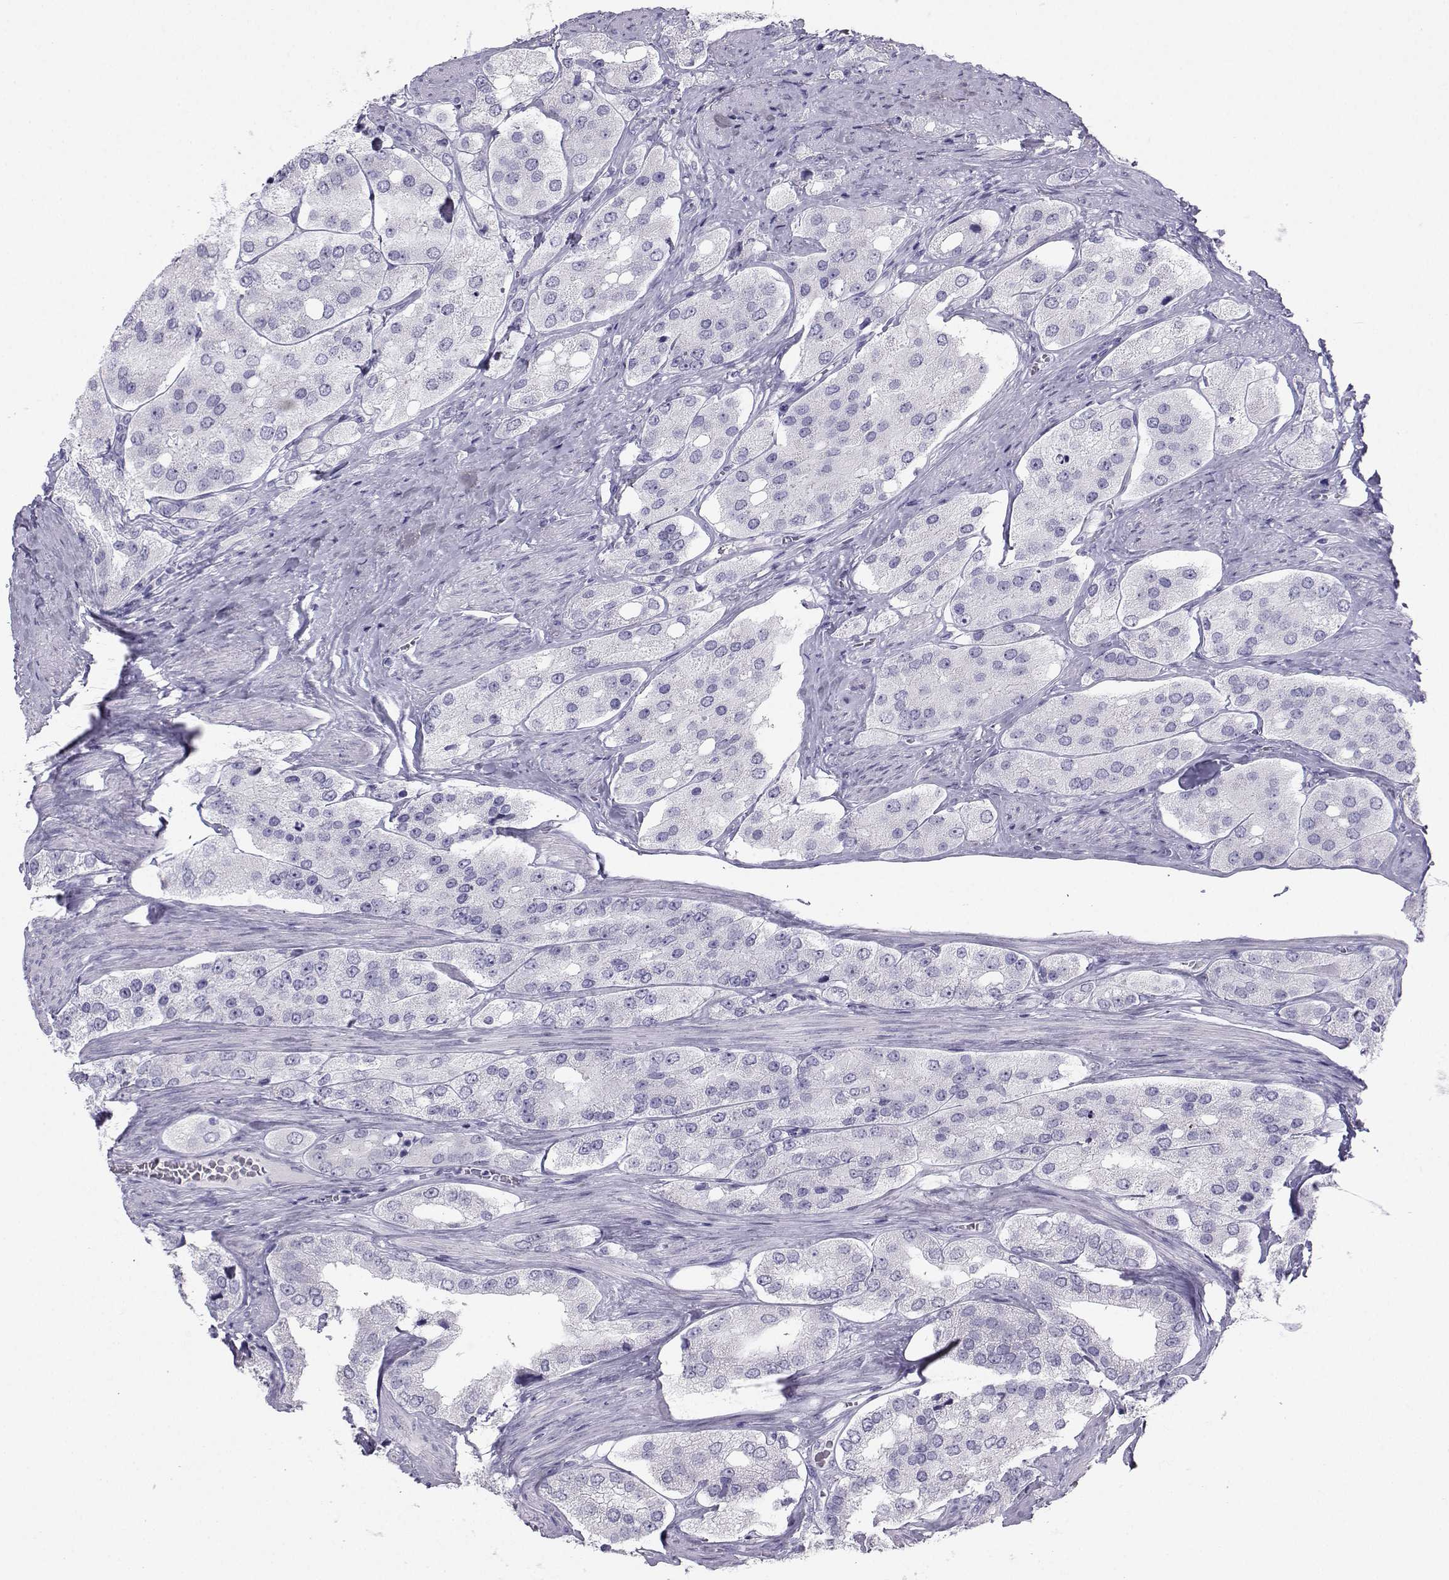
{"staining": {"intensity": "negative", "quantity": "none", "location": "none"}, "tissue": "prostate cancer", "cell_type": "Tumor cells", "image_type": "cancer", "snomed": [{"axis": "morphology", "description": "Adenocarcinoma, Low grade"}, {"axis": "topography", "description": "Prostate"}], "caption": "A micrograph of human adenocarcinoma (low-grade) (prostate) is negative for staining in tumor cells.", "gene": "SST", "patient": {"sex": "male", "age": 69}}